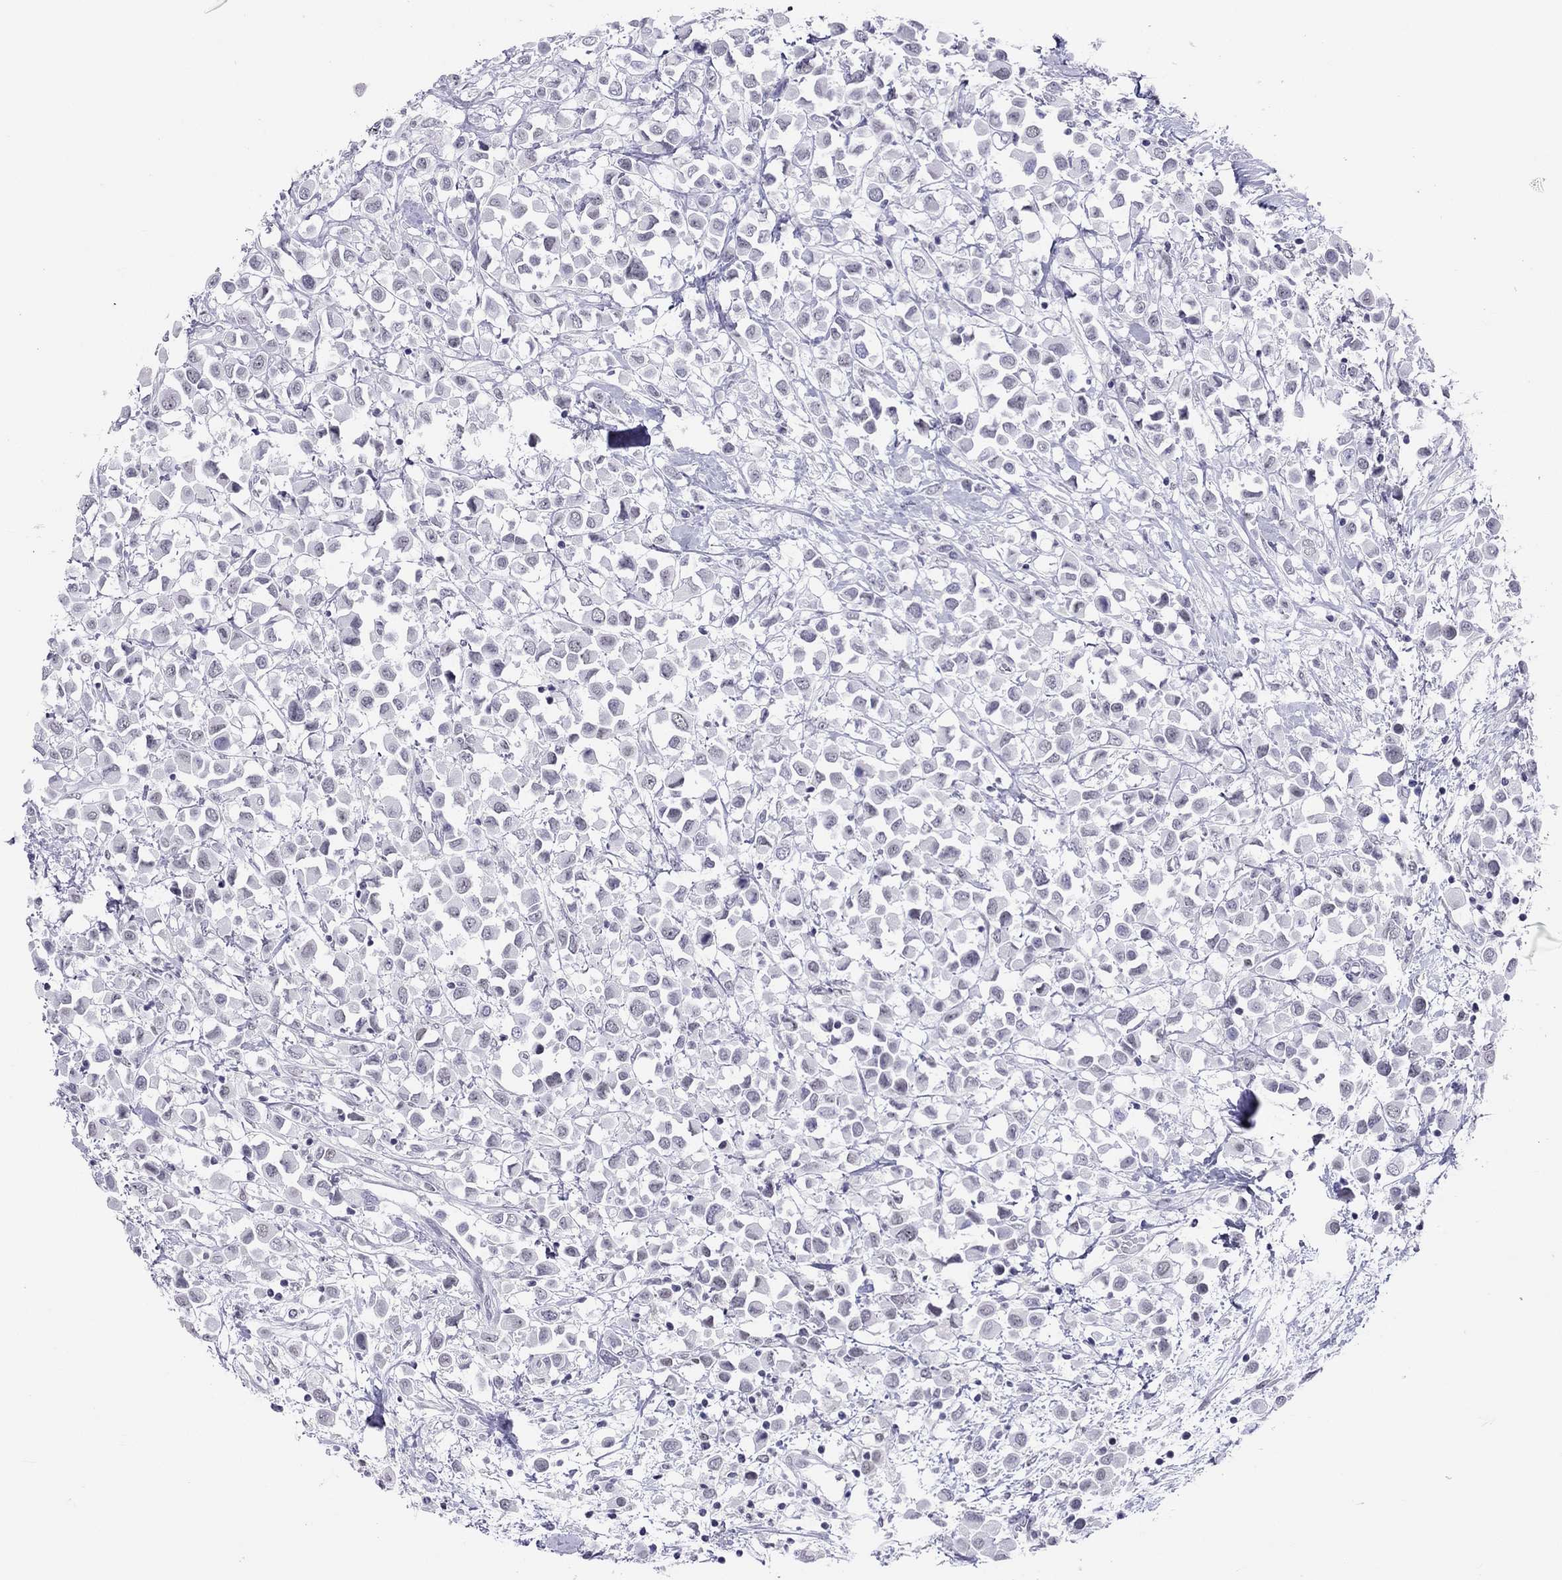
{"staining": {"intensity": "negative", "quantity": "none", "location": "none"}, "tissue": "breast cancer", "cell_type": "Tumor cells", "image_type": "cancer", "snomed": [{"axis": "morphology", "description": "Duct carcinoma"}, {"axis": "topography", "description": "Breast"}], "caption": "Infiltrating ductal carcinoma (breast) was stained to show a protein in brown. There is no significant staining in tumor cells. (DAB (3,3'-diaminobenzidine) IHC with hematoxylin counter stain).", "gene": "JHY", "patient": {"sex": "female", "age": 61}}